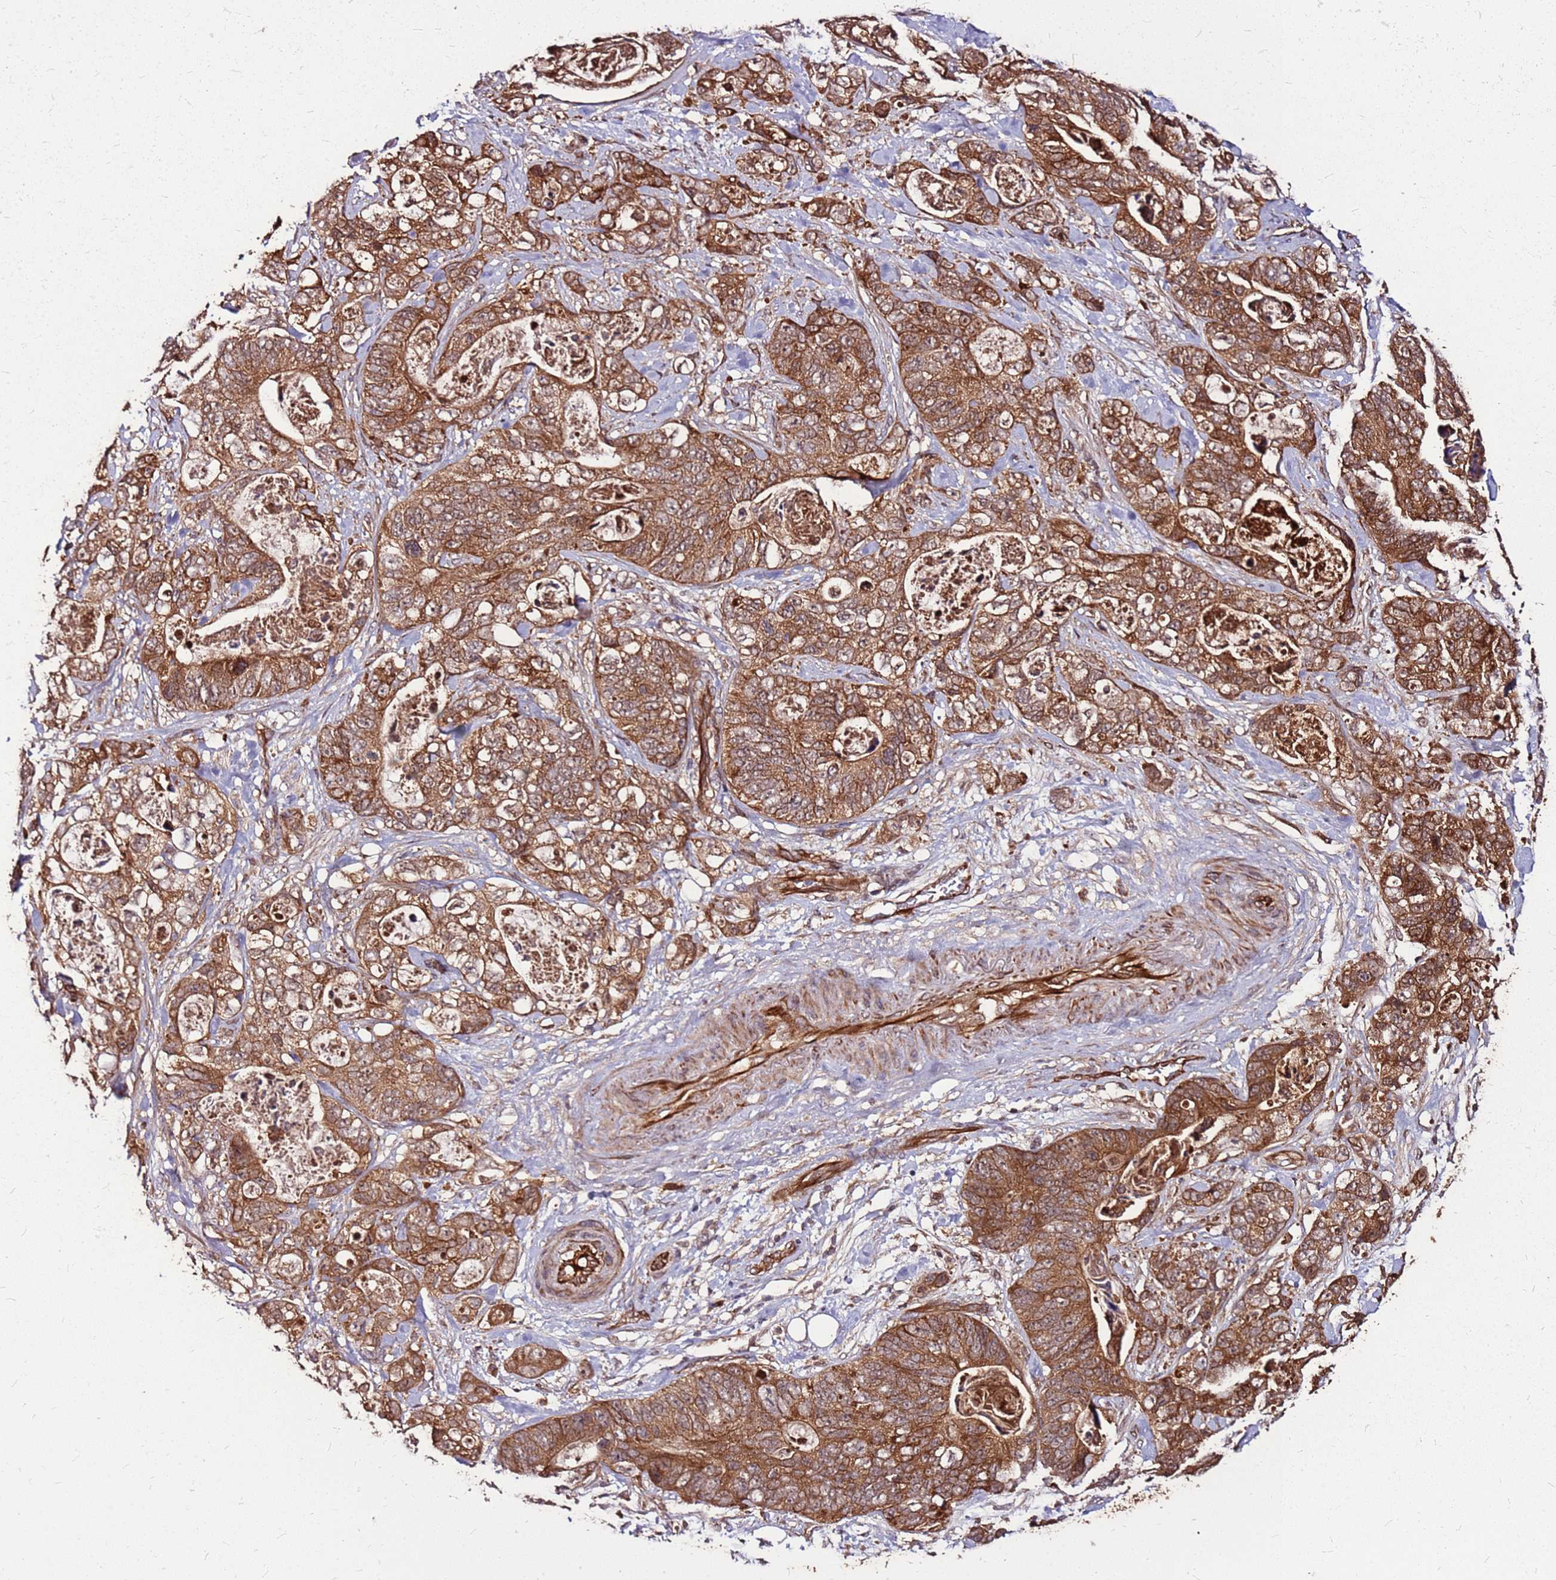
{"staining": {"intensity": "strong", "quantity": ">75%", "location": "cytoplasmic/membranous"}, "tissue": "stomach cancer", "cell_type": "Tumor cells", "image_type": "cancer", "snomed": [{"axis": "morphology", "description": "Normal tissue, NOS"}, {"axis": "morphology", "description": "Adenocarcinoma, NOS"}, {"axis": "topography", "description": "Stomach"}], "caption": "This histopathology image exhibits stomach cancer (adenocarcinoma) stained with immunohistochemistry to label a protein in brown. The cytoplasmic/membranous of tumor cells show strong positivity for the protein. Nuclei are counter-stained blue.", "gene": "LYPLAL1", "patient": {"sex": "female", "age": 89}}